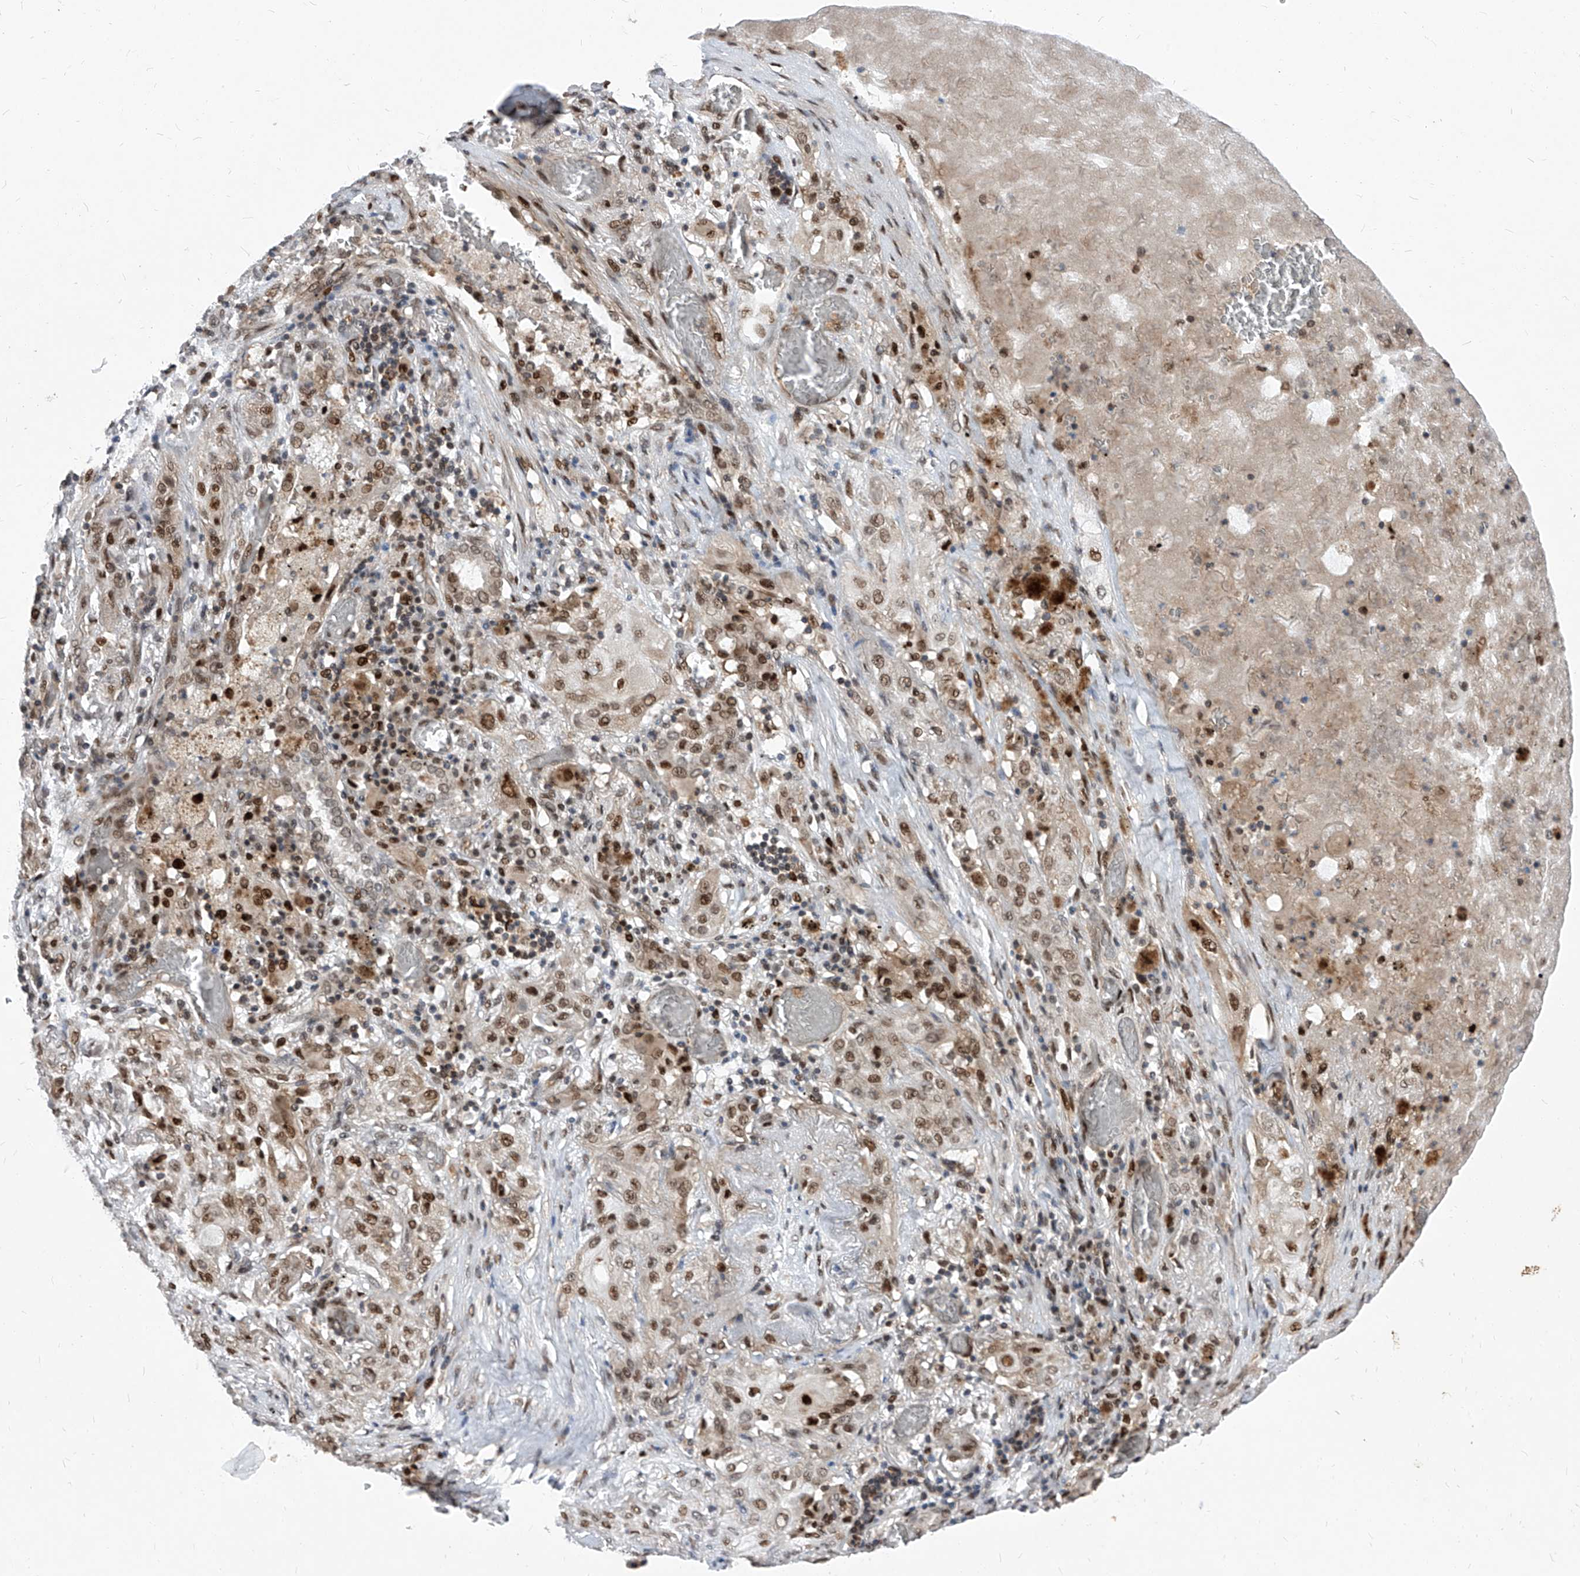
{"staining": {"intensity": "moderate", "quantity": ">75%", "location": "nuclear"}, "tissue": "lung cancer", "cell_type": "Tumor cells", "image_type": "cancer", "snomed": [{"axis": "morphology", "description": "Squamous cell carcinoma, NOS"}, {"axis": "topography", "description": "Lung"}], "caption": "This is a photomicrograph of immunohistochemistry staining of lung cancer (squamous cell carcinoma), which shows moderate positivity in the nuclear of tumor cells.", "gene": "KPNB1", "patient": {"sex": "female", "age": 47}}